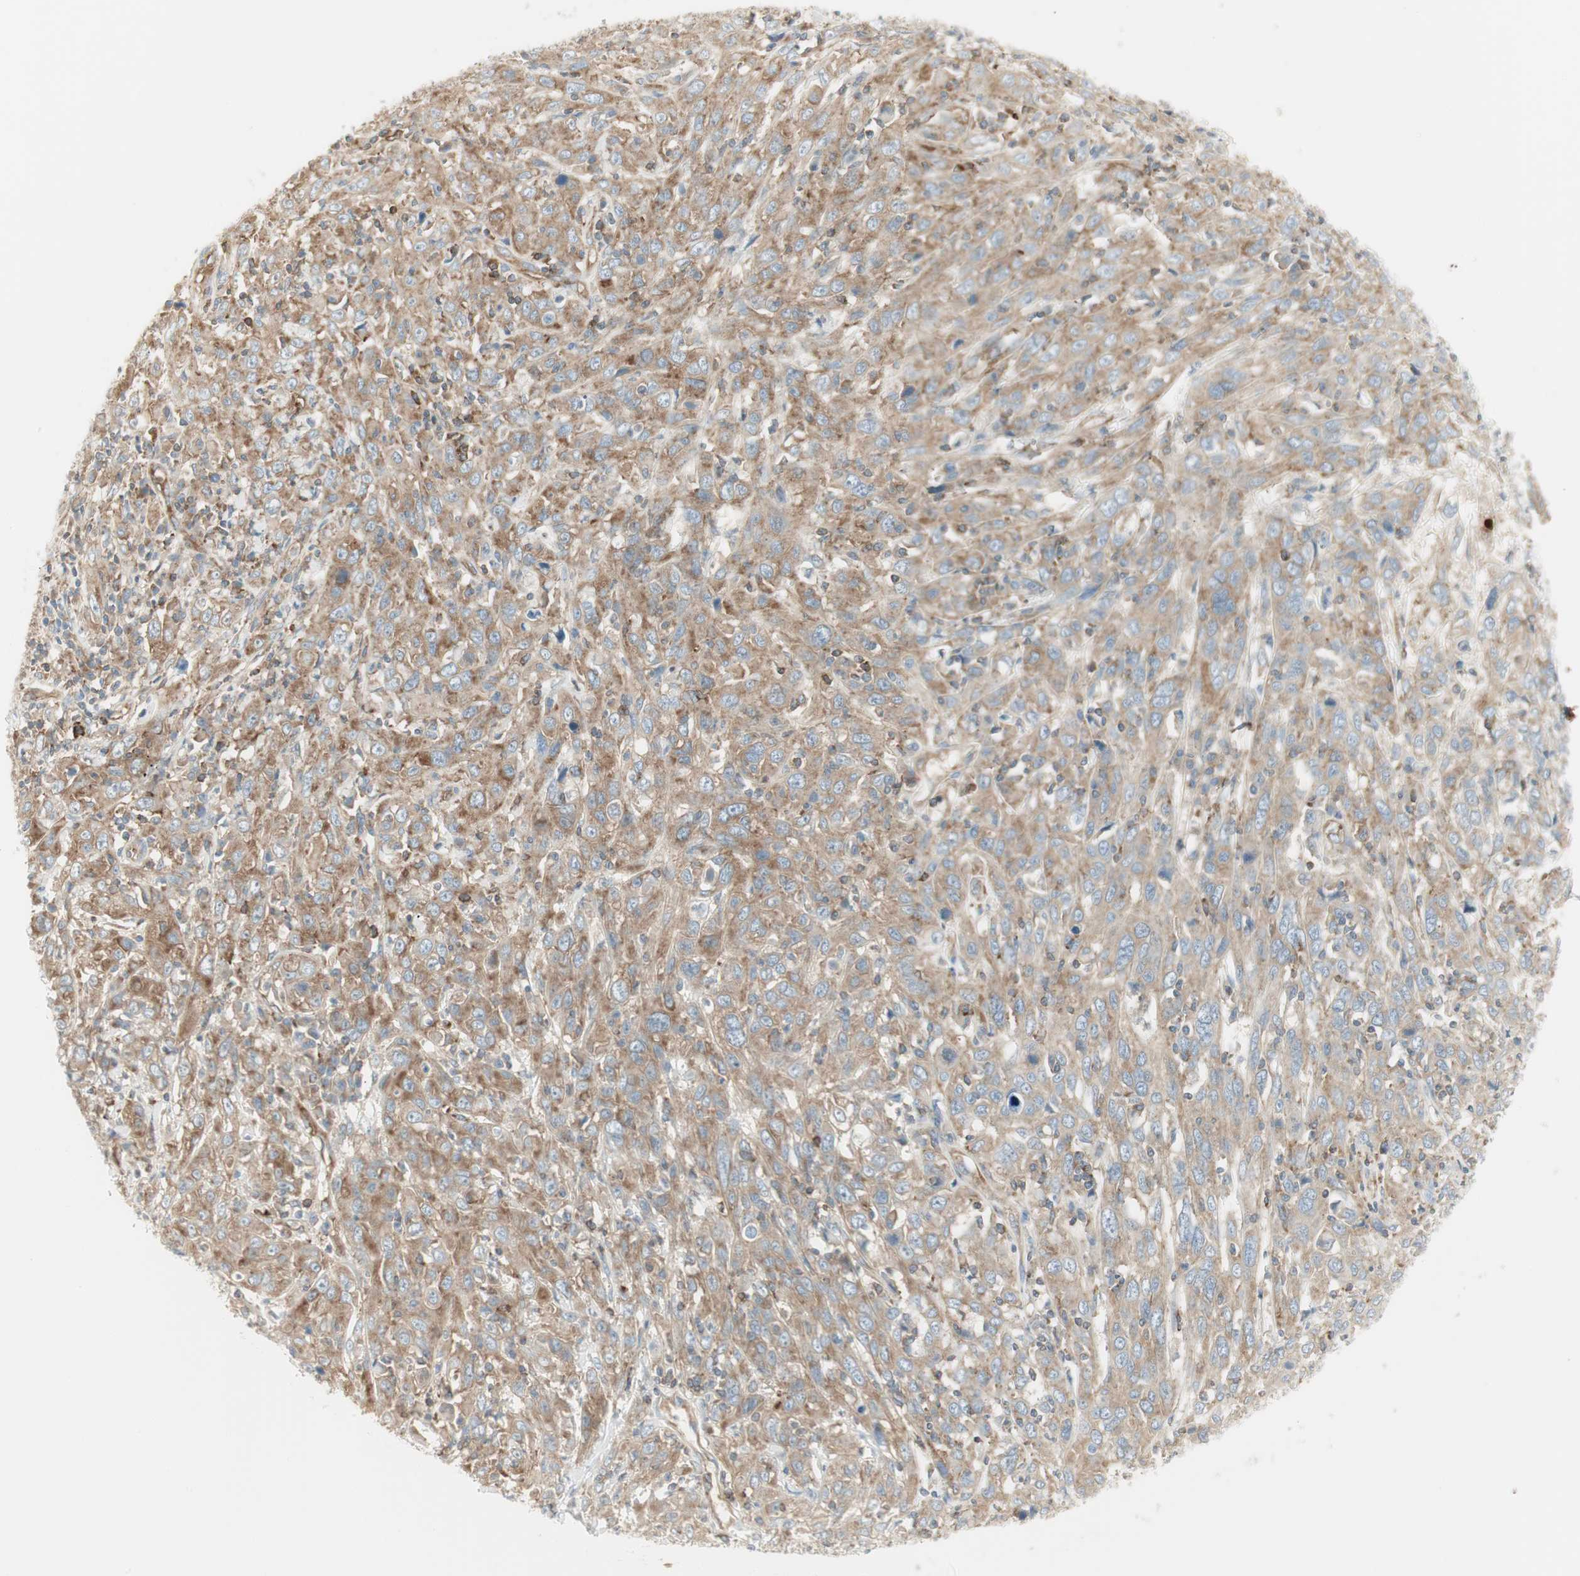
{"staining": {"intensity": "moderate", "quantity": ">75%", "location": "cytoplasmic/membranous"}, "tissue": "cervical cancer", "cell_type": "Tumor cells", "image_type": "cancer", "snomed": [{"axis": "morphology", "description": "Squamous cell carcinoma, NOS"}, {"axis": "topography", "description": "Cervix"}], "caption": "IHC photomicrograph of neoplastic tissue: cervical squamous cell carcinoma stained using immunohistochemistry (IHC) shows medium levels of moderate protein expression localized specifically in the cytoplasmic/membranous of tumor cells, appearing as a cytoplasmic/membranous brown color.", "gene": "AGFG1", "patient": {"sex": "female", "age": 46}}